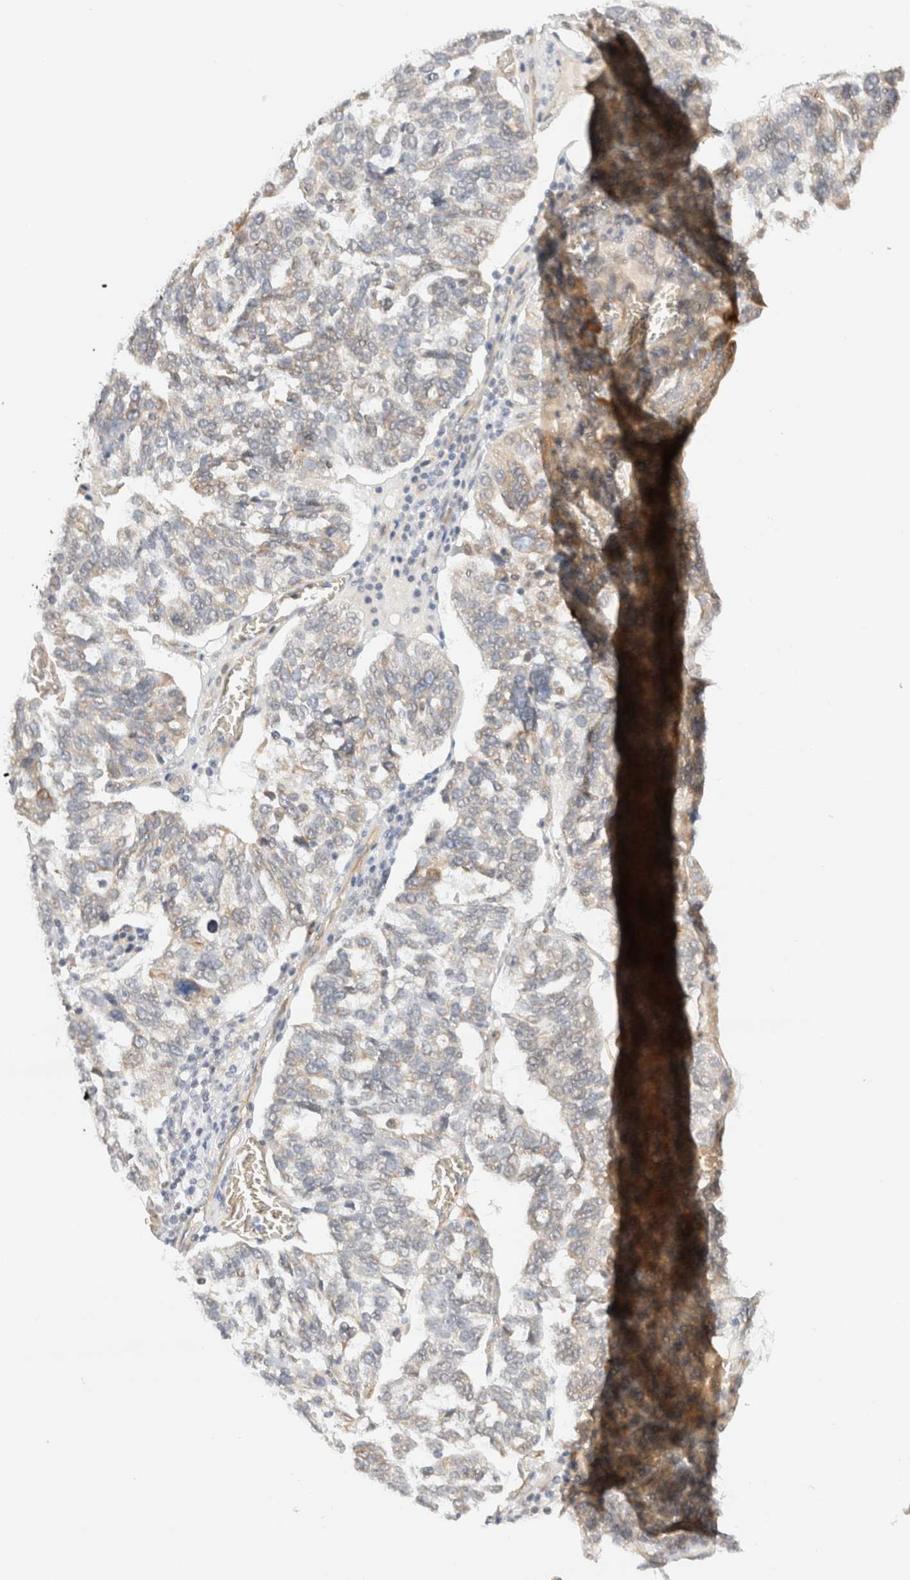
{"staining": {"intensity": "weak", "quantity": "<25%", "location": "cytoplasmic/membranous"}, "tissue": "ovarian cancer", "cell_type": "Tumor cells", "image_type": "cancer", "snomed": [{"axis": "morphology", "description": "Cystadenocarcinoma, serous, NOS"}, {"axis": "topography", "description": "Ovary"}], "caption": "High magnification brightfield microscopy of ovarian cancer (serous cystadenocarcinoma) stained with DAB (3,3'-diaminobenzidine) (brown) and counterstained with hematoxylin (blue): tumor cells show no significant staining.", "gene": "SYVN1", "patient": {"sex": "female", "age": 59}}